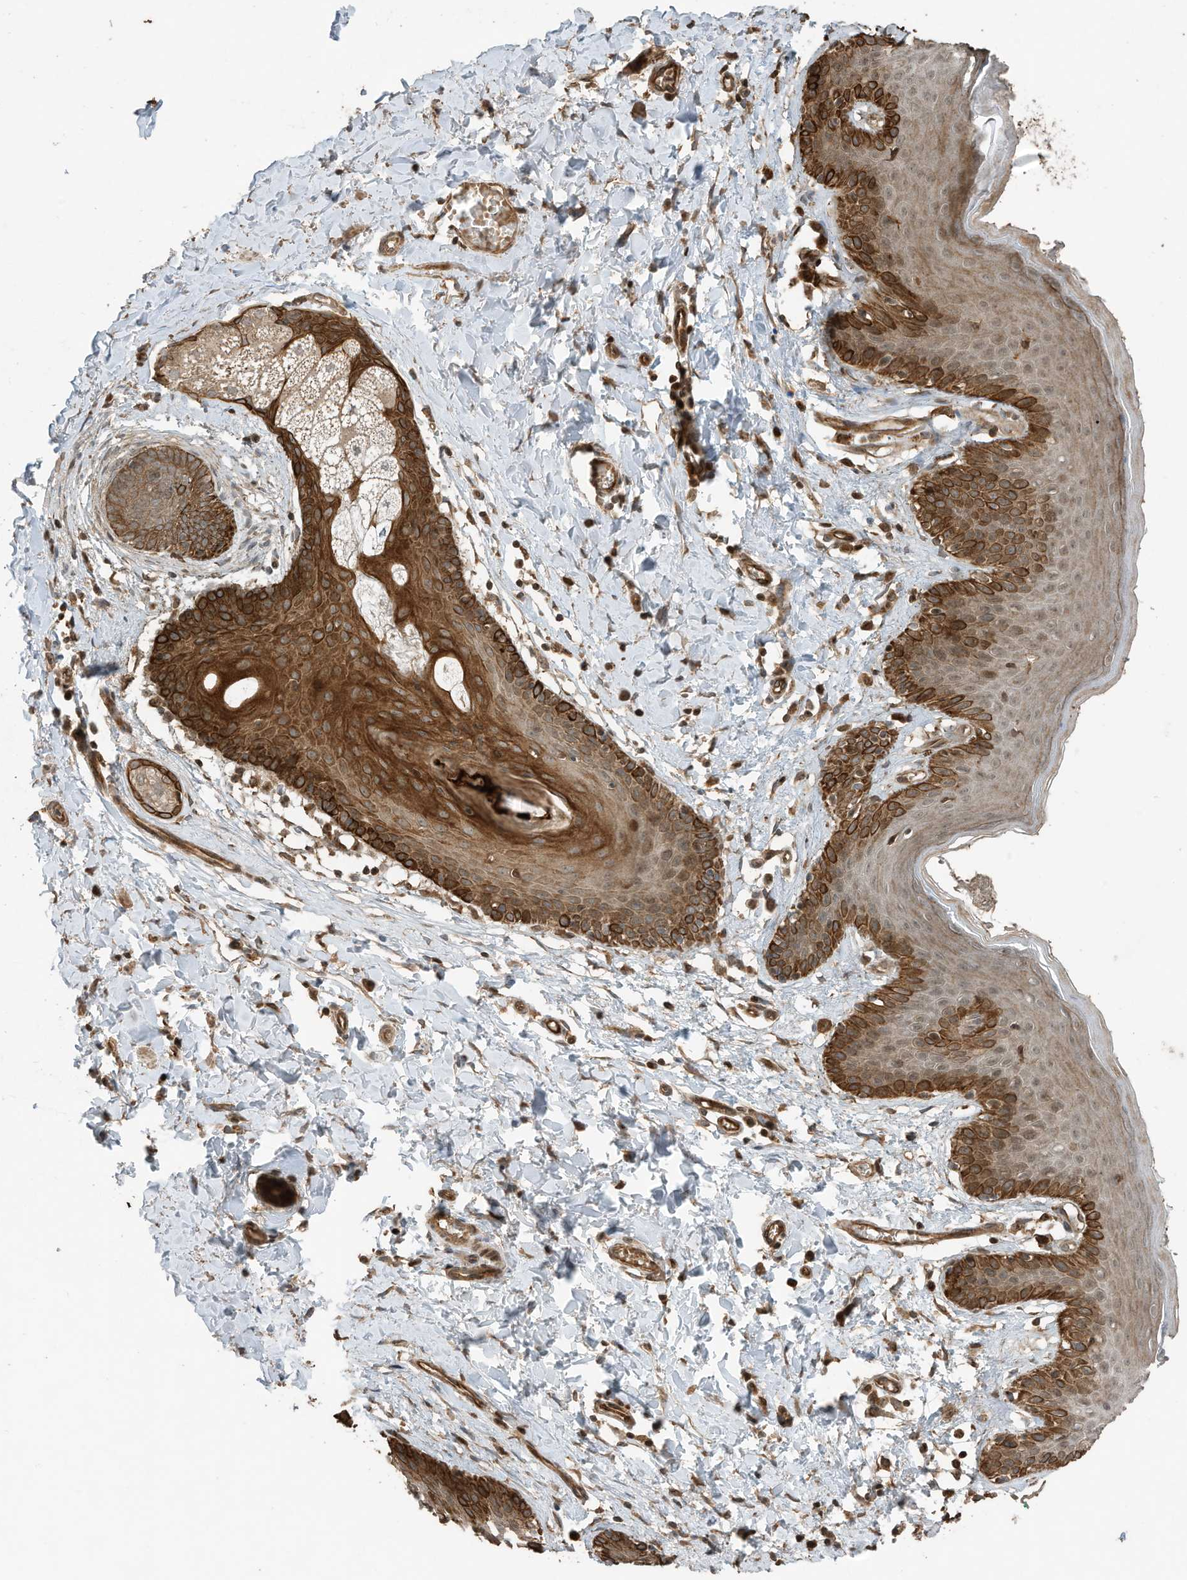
{"staining": {"intensity": "strong", "quantity": "25%-75%", "location": "cytoplasmic/membranous"}, "tissue": "skin", "cell_type": "Epidermal cells", "image_type": "normal", "snomed": [{"axis": "morphology", "description": "Normal tissue, NOS"}, {"axis": "topography", "description": "Vulva"}], "caption": "Protein expression analysis of benign skin shows strong cytoplasmic/membranous positivity in about 25%-75% of epidermal cells. (IHC, brightfield microscopy, high magnification).", "gene": "ZNF653", "patient": {"sex": "female", "age": 66}}